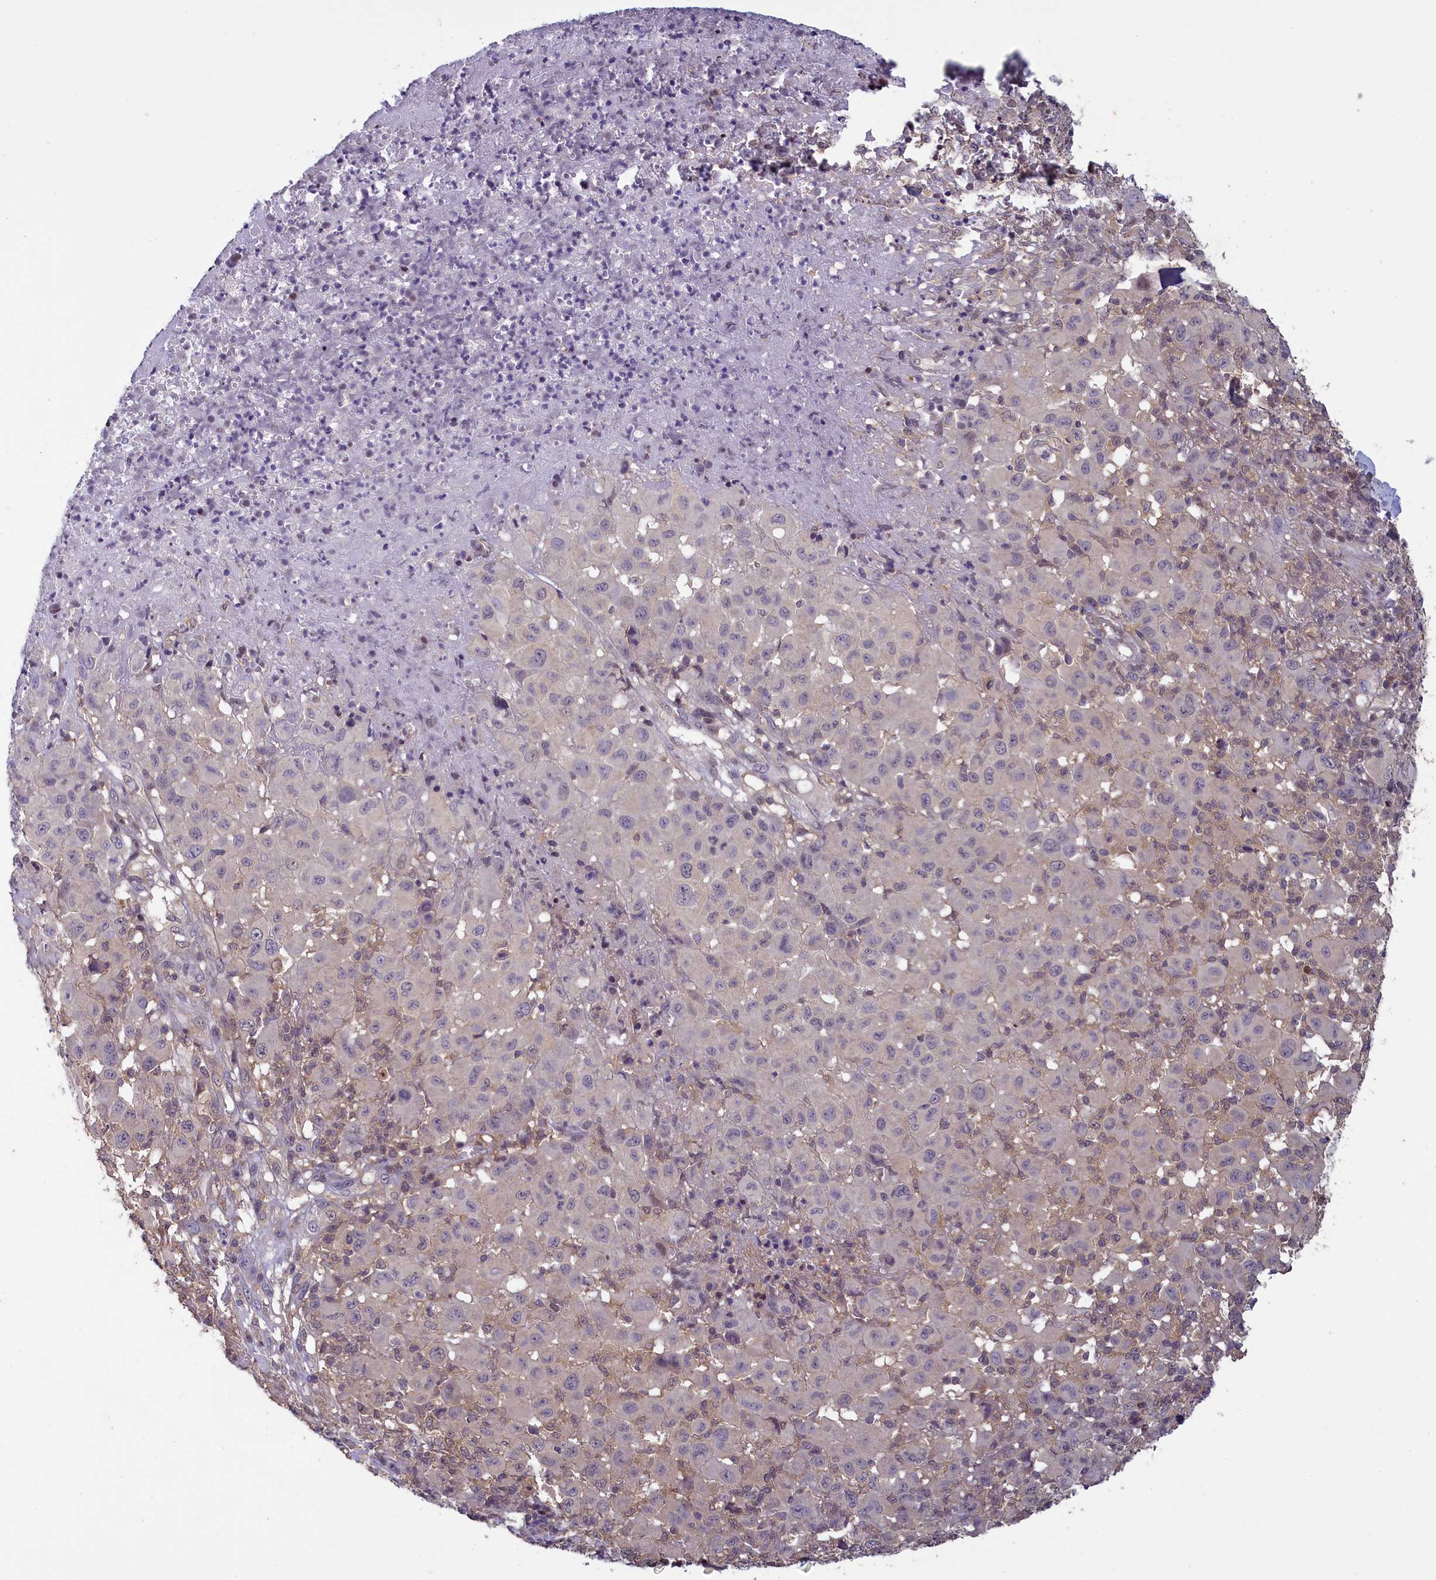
{"staining": {"intensity": "negative", "quantity": "none", "location": "none"}, "tissue": "melanoma", "cell_type": "Tumor cells", "image_type": "cancer", "snomed": [{"axis": "morphology", "description": "Malignant melanoma, NOS"}, {"axis": "topography", "description": "Skin"}], "caption": "An immunohistochemistry histopathology image of malignant melanoma is shown. There is no staining in tumor cells of malignant melanoma. Nuclei are stained in blue.", "gene": "NUBP1", "patient": {"sex": "male", "age": 73}}